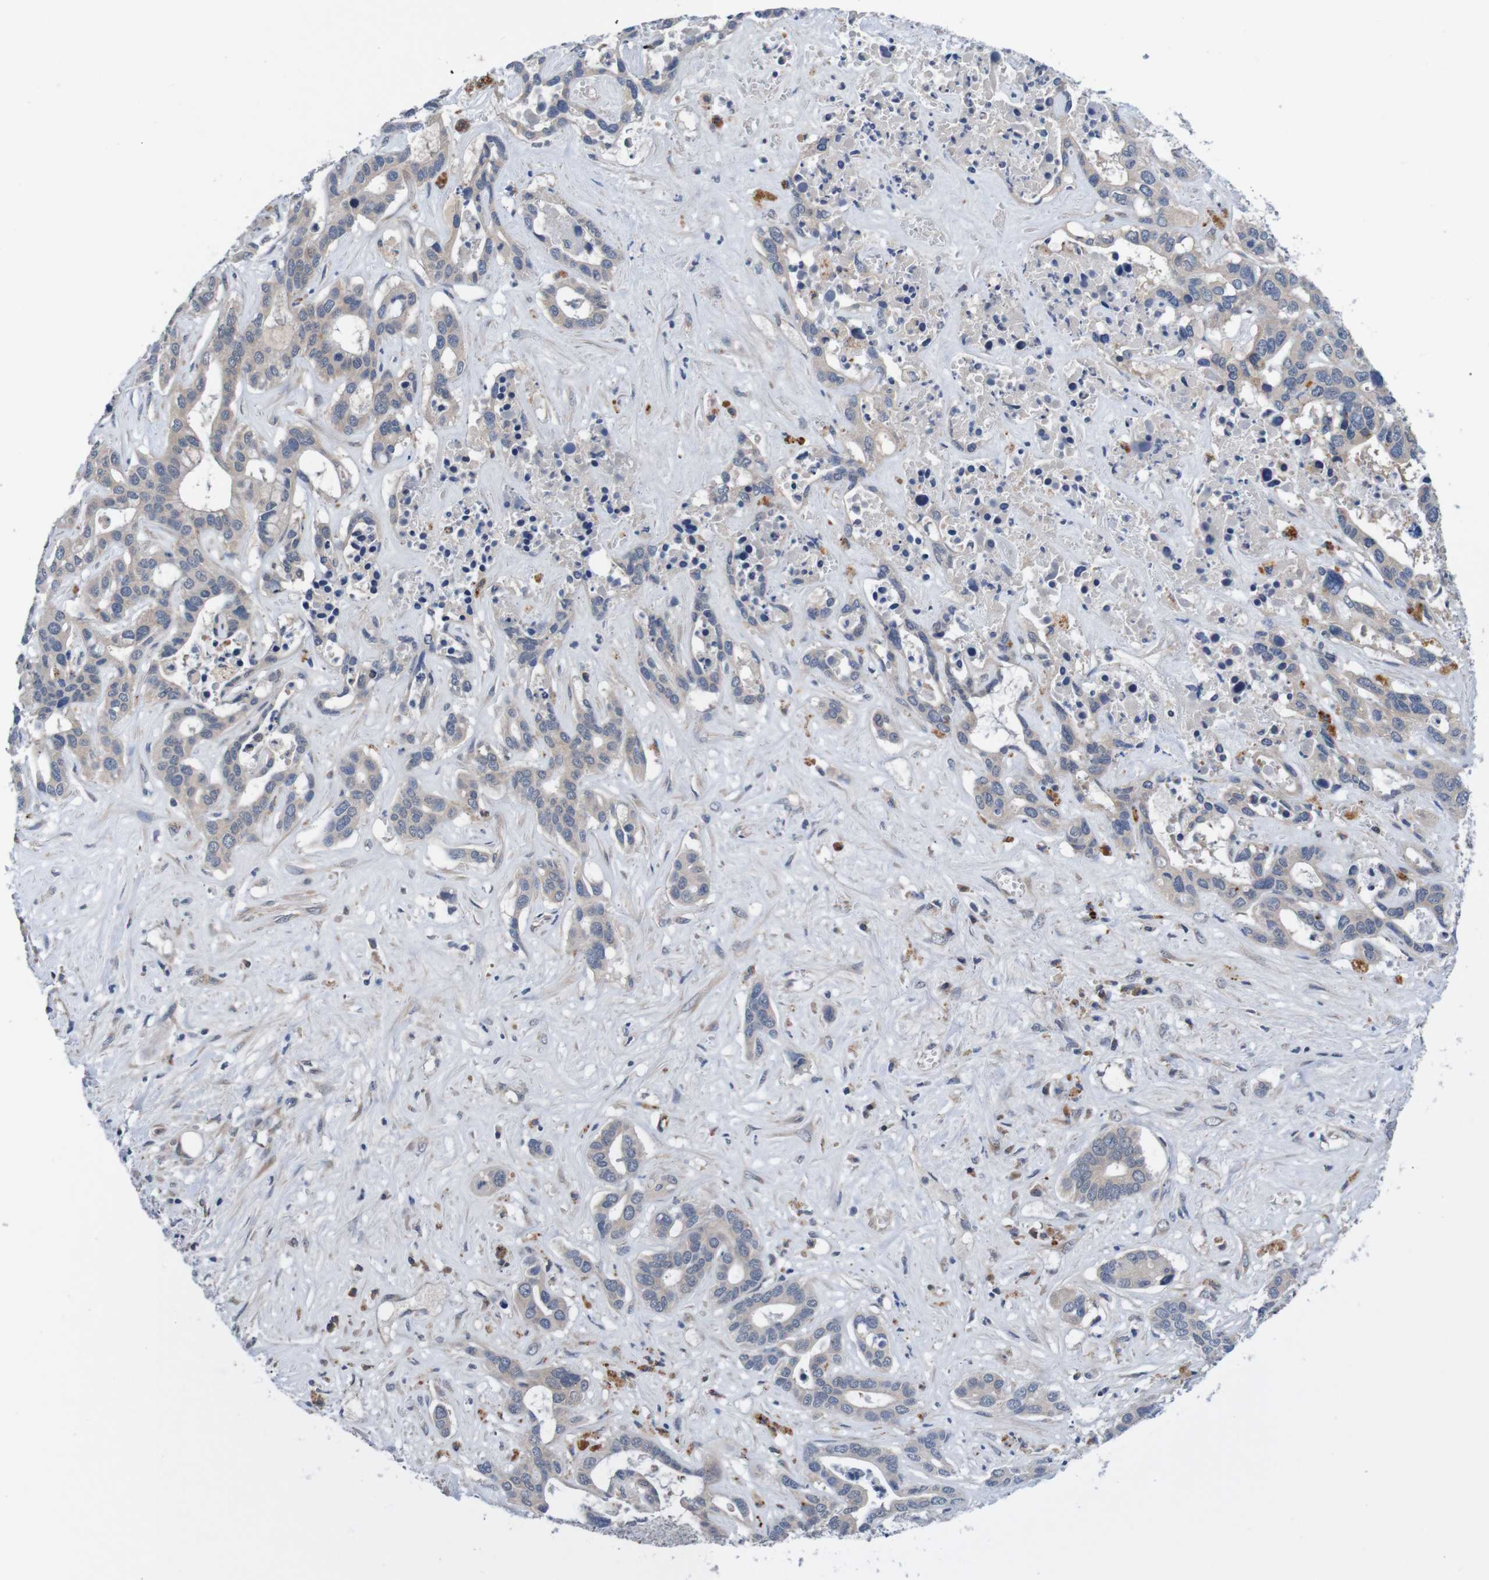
{"staining": {"intensity": "weak", "quantity": "<25%", "location": "cytoplasmic/membranous"}, "tissue": "liver cancer", "cell_type": "Tumor cells", "image_type": "cancer", "snomed": [{"axis": "morphology", "description": "Cholangiocarcinoma"}, {"axis": "topography", "description": "Liver"}], "caption": "Tumor cells are negative for brown protein staining in liver cholangiocarcinoma. (Stains: DAB (3,3'-diaminobenzidine) immunohistochemistry (IHC) with hematoxylin counter stain, Microscopy: brightfield microscopy at high magnification).", "gene": "CPED1", "patient": {"sex": "female", "age": 65}}